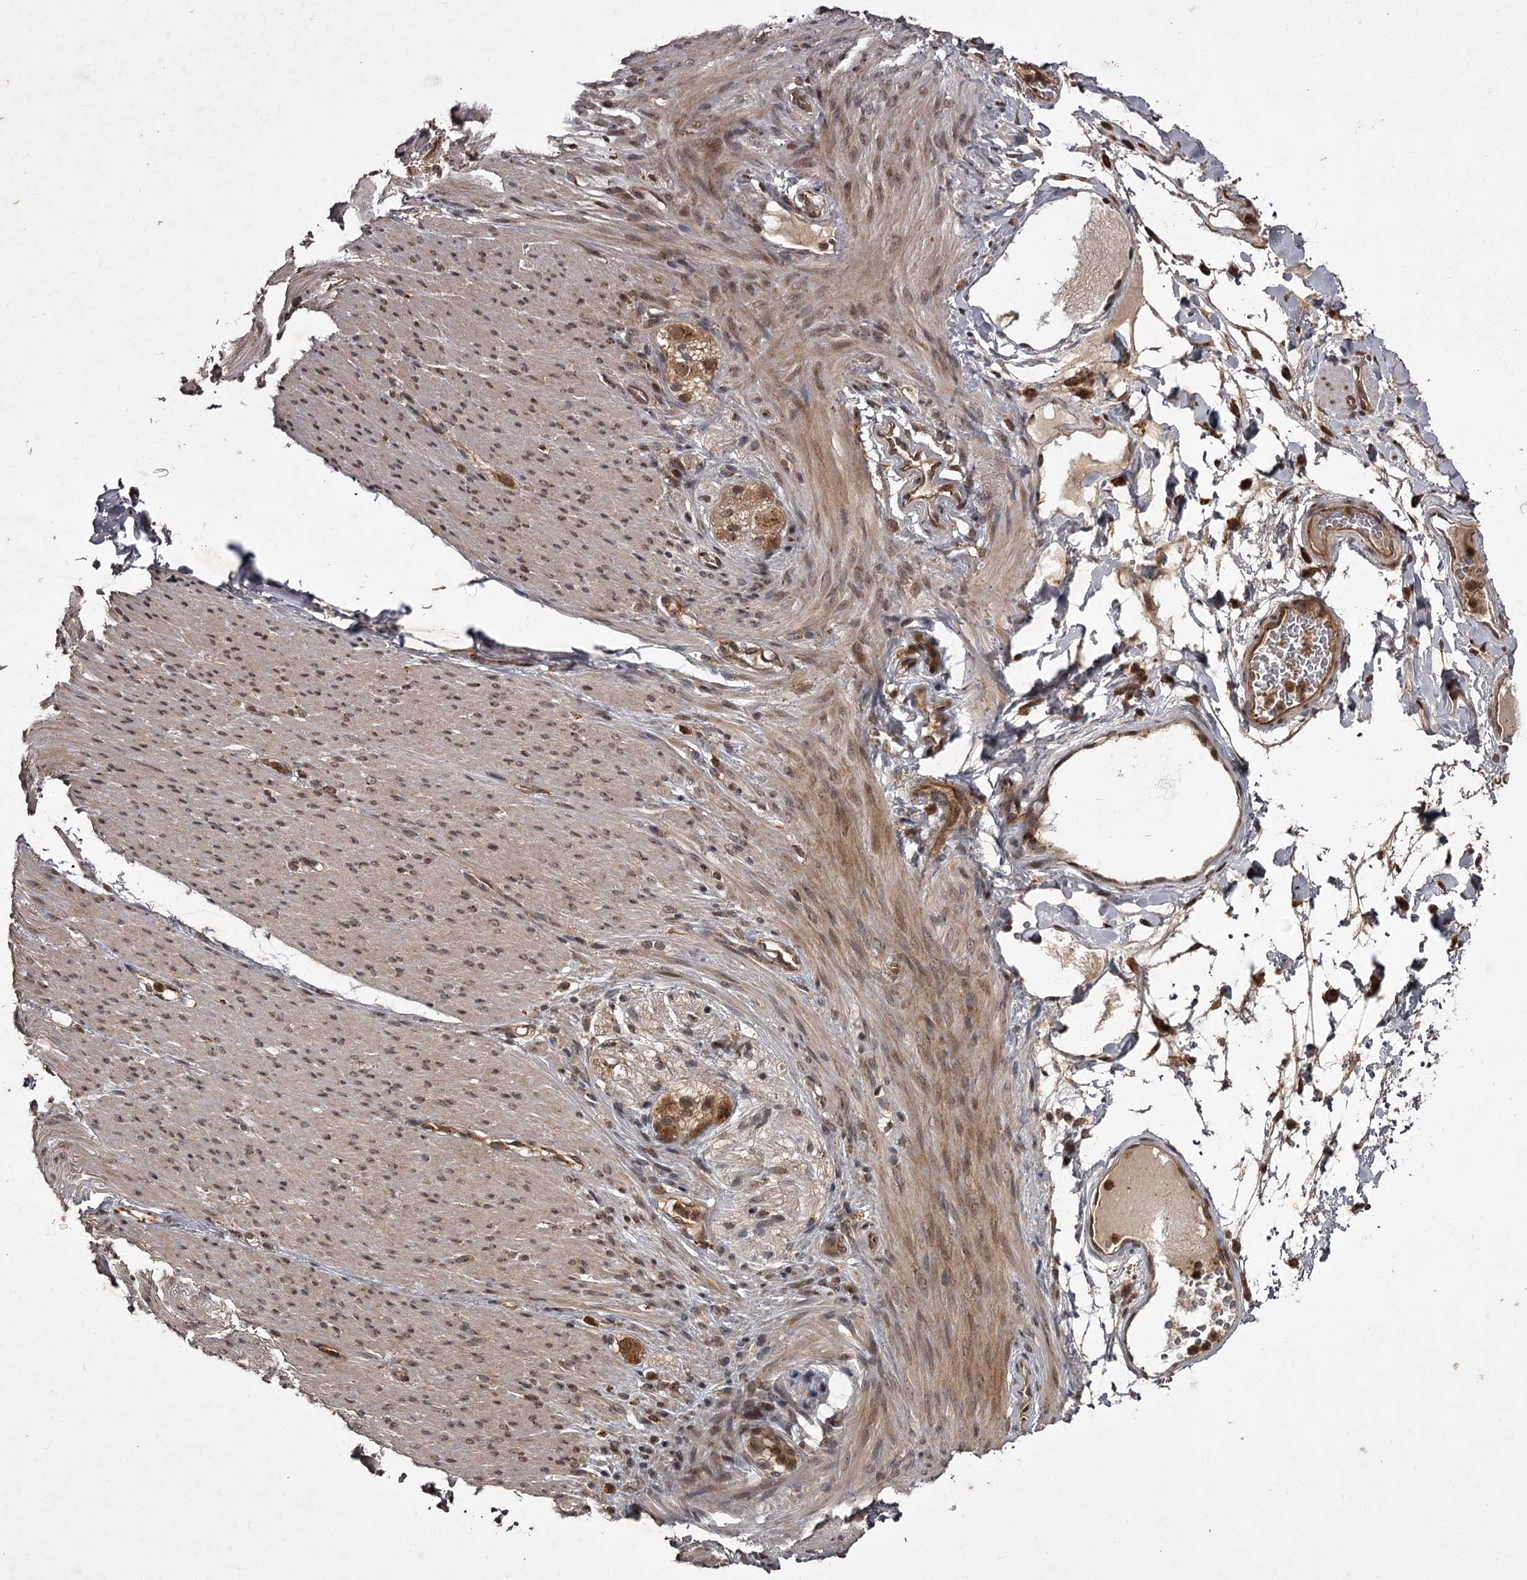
{"staining": {"intensity": "negative", "quantity": "none", "location": "none"}, "tissue": "adipose tissue", "cell_type": "Adipocytes", "image_type": "normal", "snomed": [{"axis": "morphology", "description": "Normal tissue, NOS"}, {"axis": "topography", "description": "Colon"}, {"axis": "topography", "description": "Peripheral nerve tissue"}], "caption": "The histopathology image reveals no staining of adipocytes in benign adipose tissue.", "gene": "TBC1D23", "patient": {"sex": "female", "age": 61}}